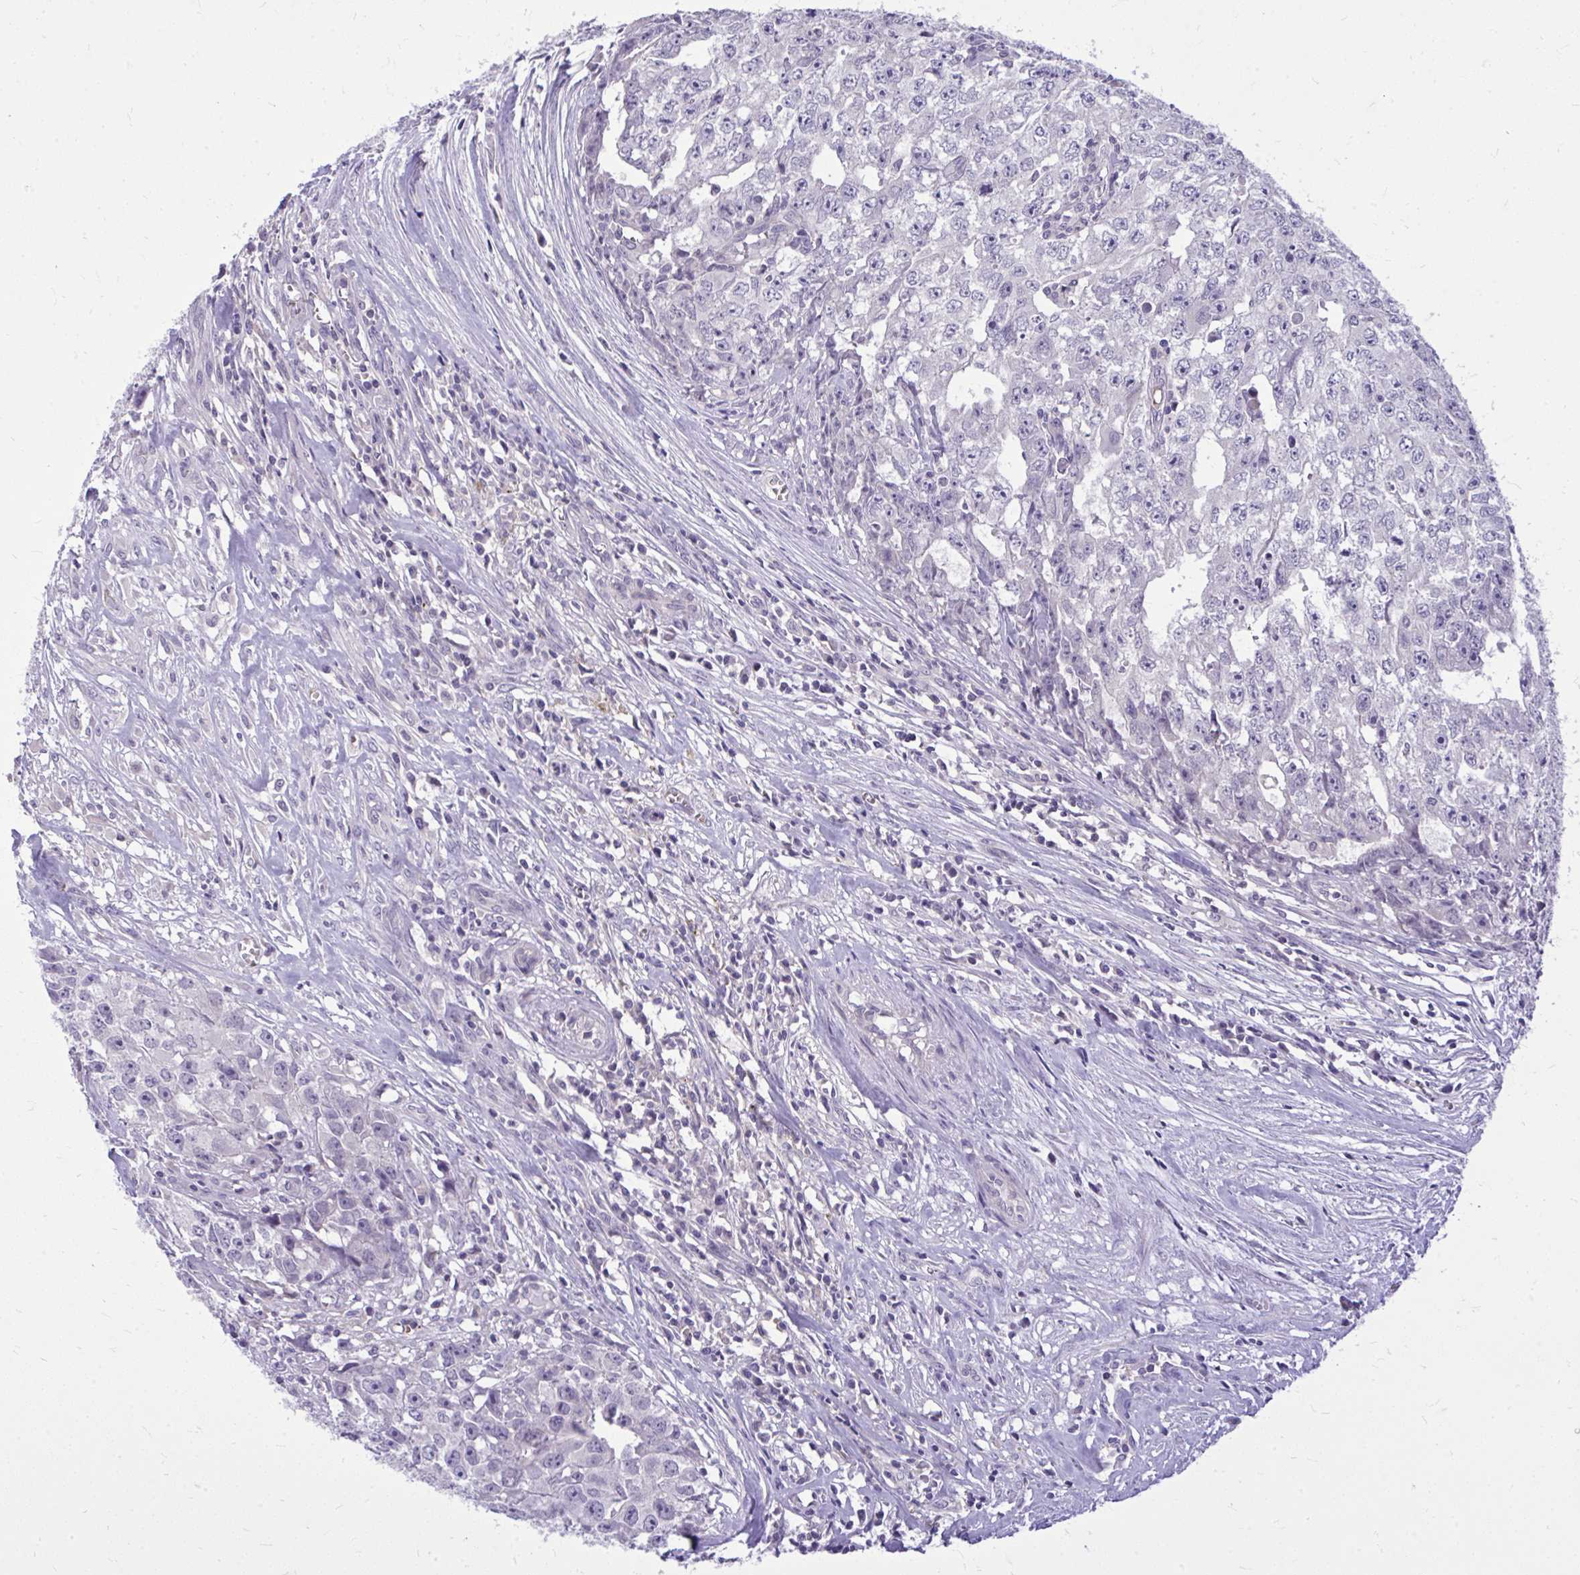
{"staining": {"intensity": "negative", "quantity": "none", "location": "none"}, "tissue": "testis cancer", "cell_type": "Tumor cells", "image_type": "cancer", "snomed": [{"axis": "morphology", "description": "Carcinoma, Embryonal, NOS"}, {"axis": "morphology", "description": "Teratoma, malignant, NOS"}, {"axis": "topography", "description": "Testis"}], "caption": "An immunohistochemistry image of testis cancer is shown. There is no staining in tumor cells of testis cancer.", "gene": "DPY19L1", "patient": {"sex": "male", "age": 24}}